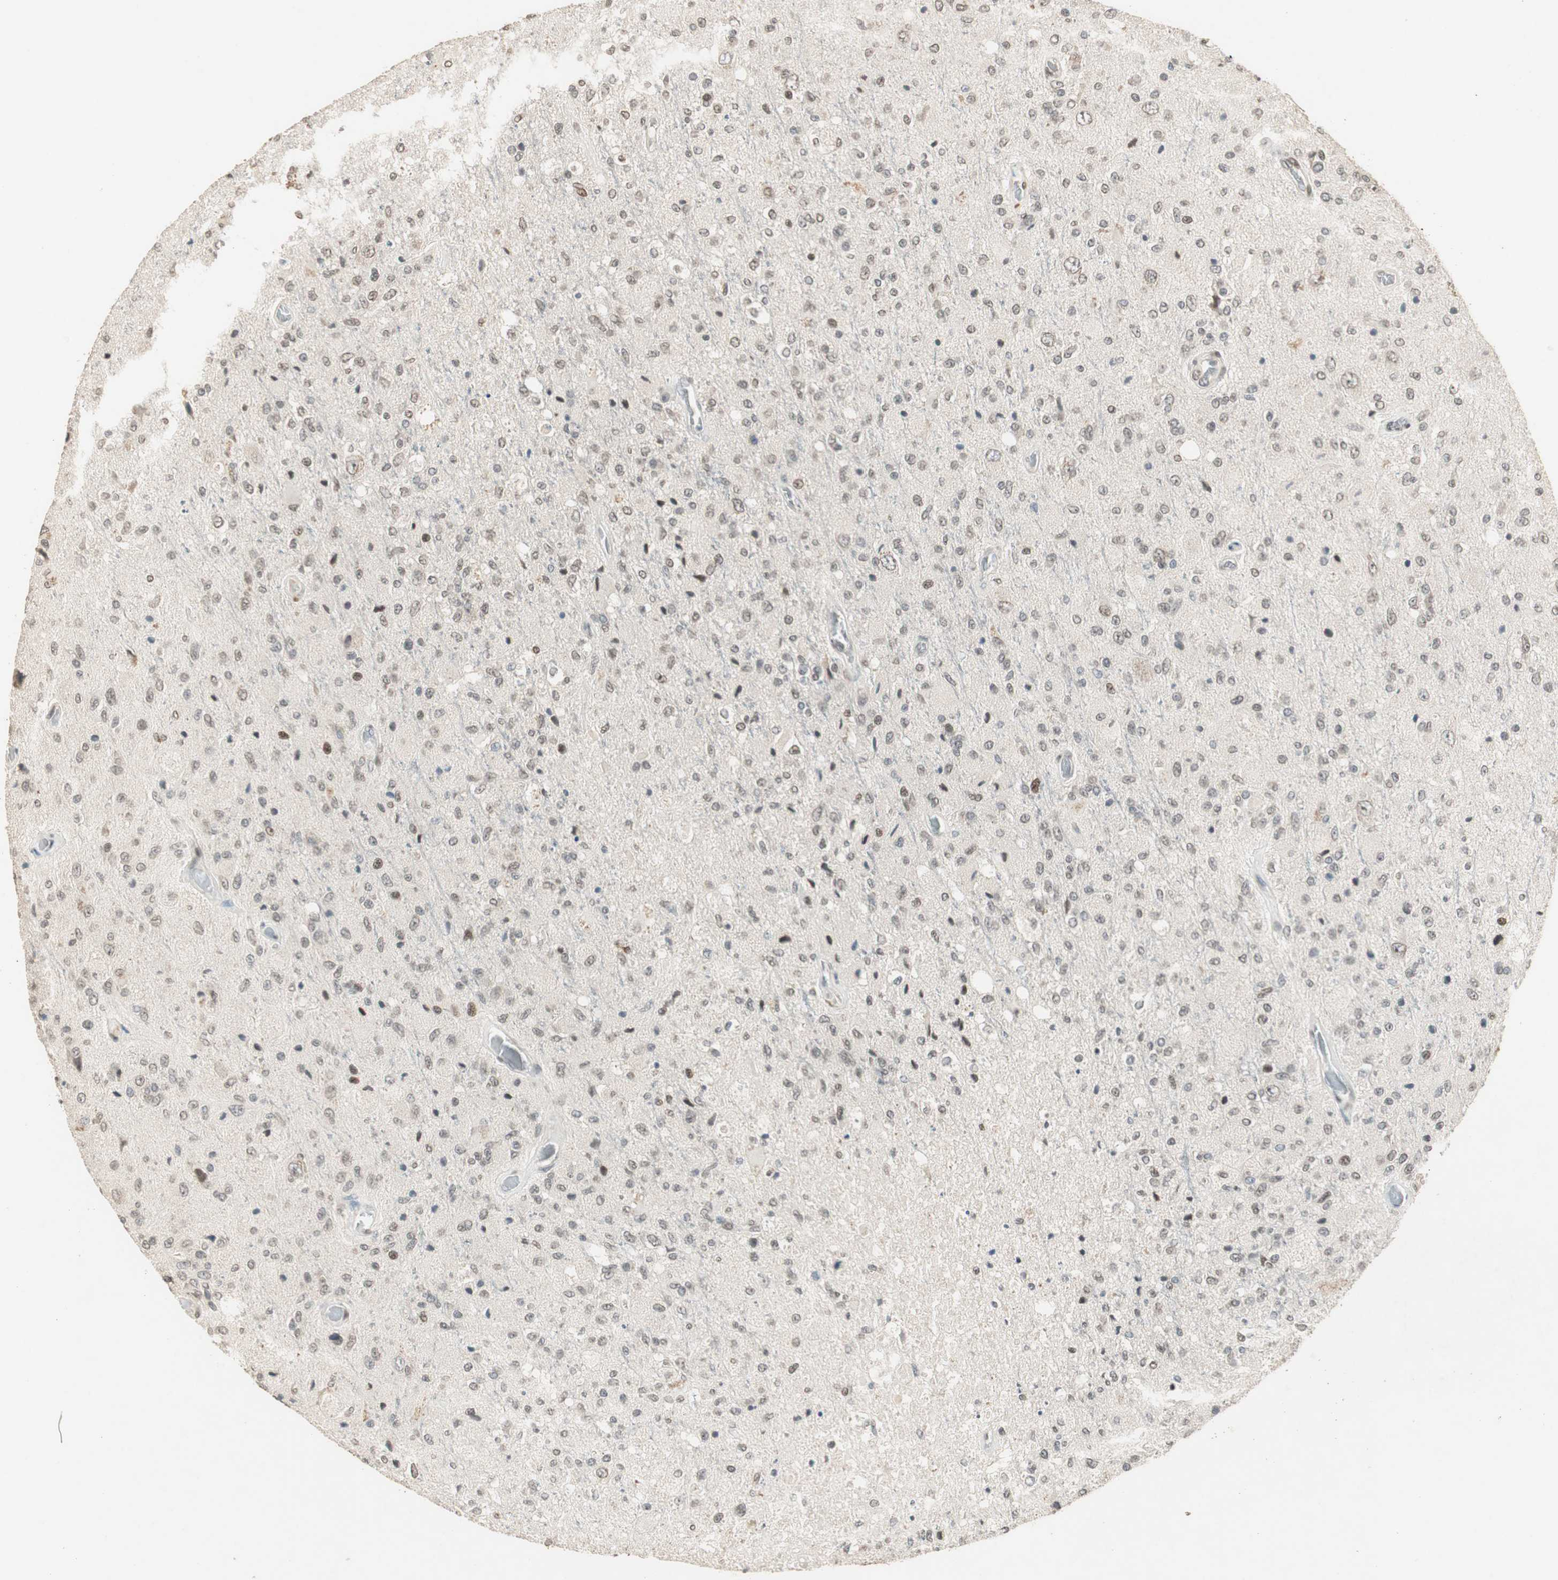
{"staining": {"intensity": "weak", "quantity": ">75%", "location": "nuclear"}, "tissue": "glioma", "cell_type": "Tumor cells", "image_type": "cancer", "snomed": [{"axis": "morphology", "description": "Normal tissue, NOS"}, {"axis": "morphology", "description": "Glioma, malignant, High grade"}, {"axis": "topography", "description": "Cerebral cortex"}], "caption": "IHC photomicrograph of malignant high-grade glioma stained for a protein (brown), which demonstrates low levels of weak nuclear positivity in about >75% of tumor cells.", "gene": "ETV4", "patient": {"sex": "male", "age": 77}}